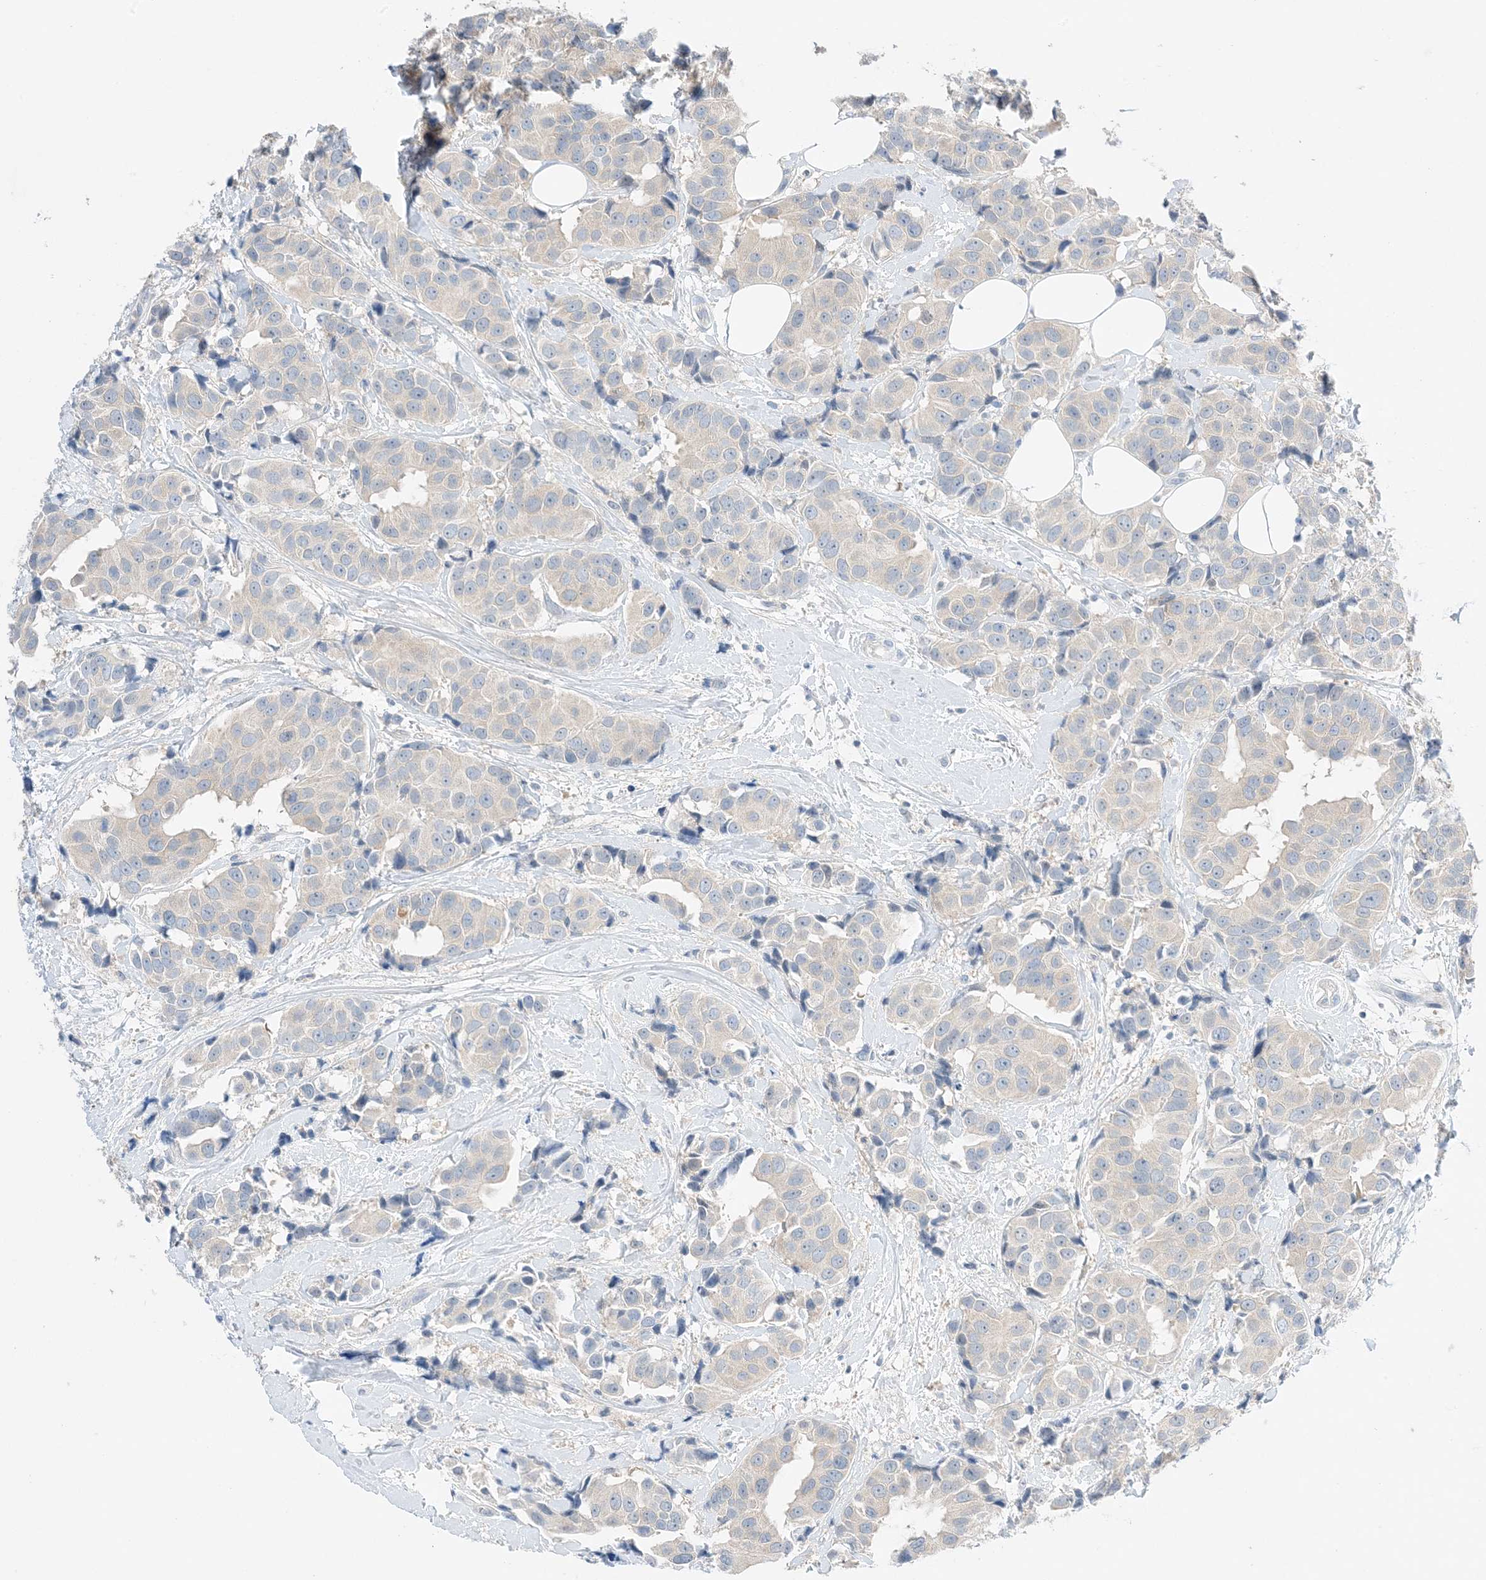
{"staining": {"intensity": "negative", "quantity": "none", "location": "none"}, "tissue": "breast cancer", "cell_type": "Tumor cells", "image_type": "cancer", "snomed": [{"axis": "morphology", "description": "Normal tissue, NOS"}, {"axis": "morphology", "description": "Duct carcinoma"}, {"axis": "topography", "description": "Breast"}], "caption": "This is a image of IHC staining of breast cancer (intraductal carcinoma), which shows no positivity in tumor cells.", "gene": "KIFBP", "patient": {"sex": "female", "age": 39}}